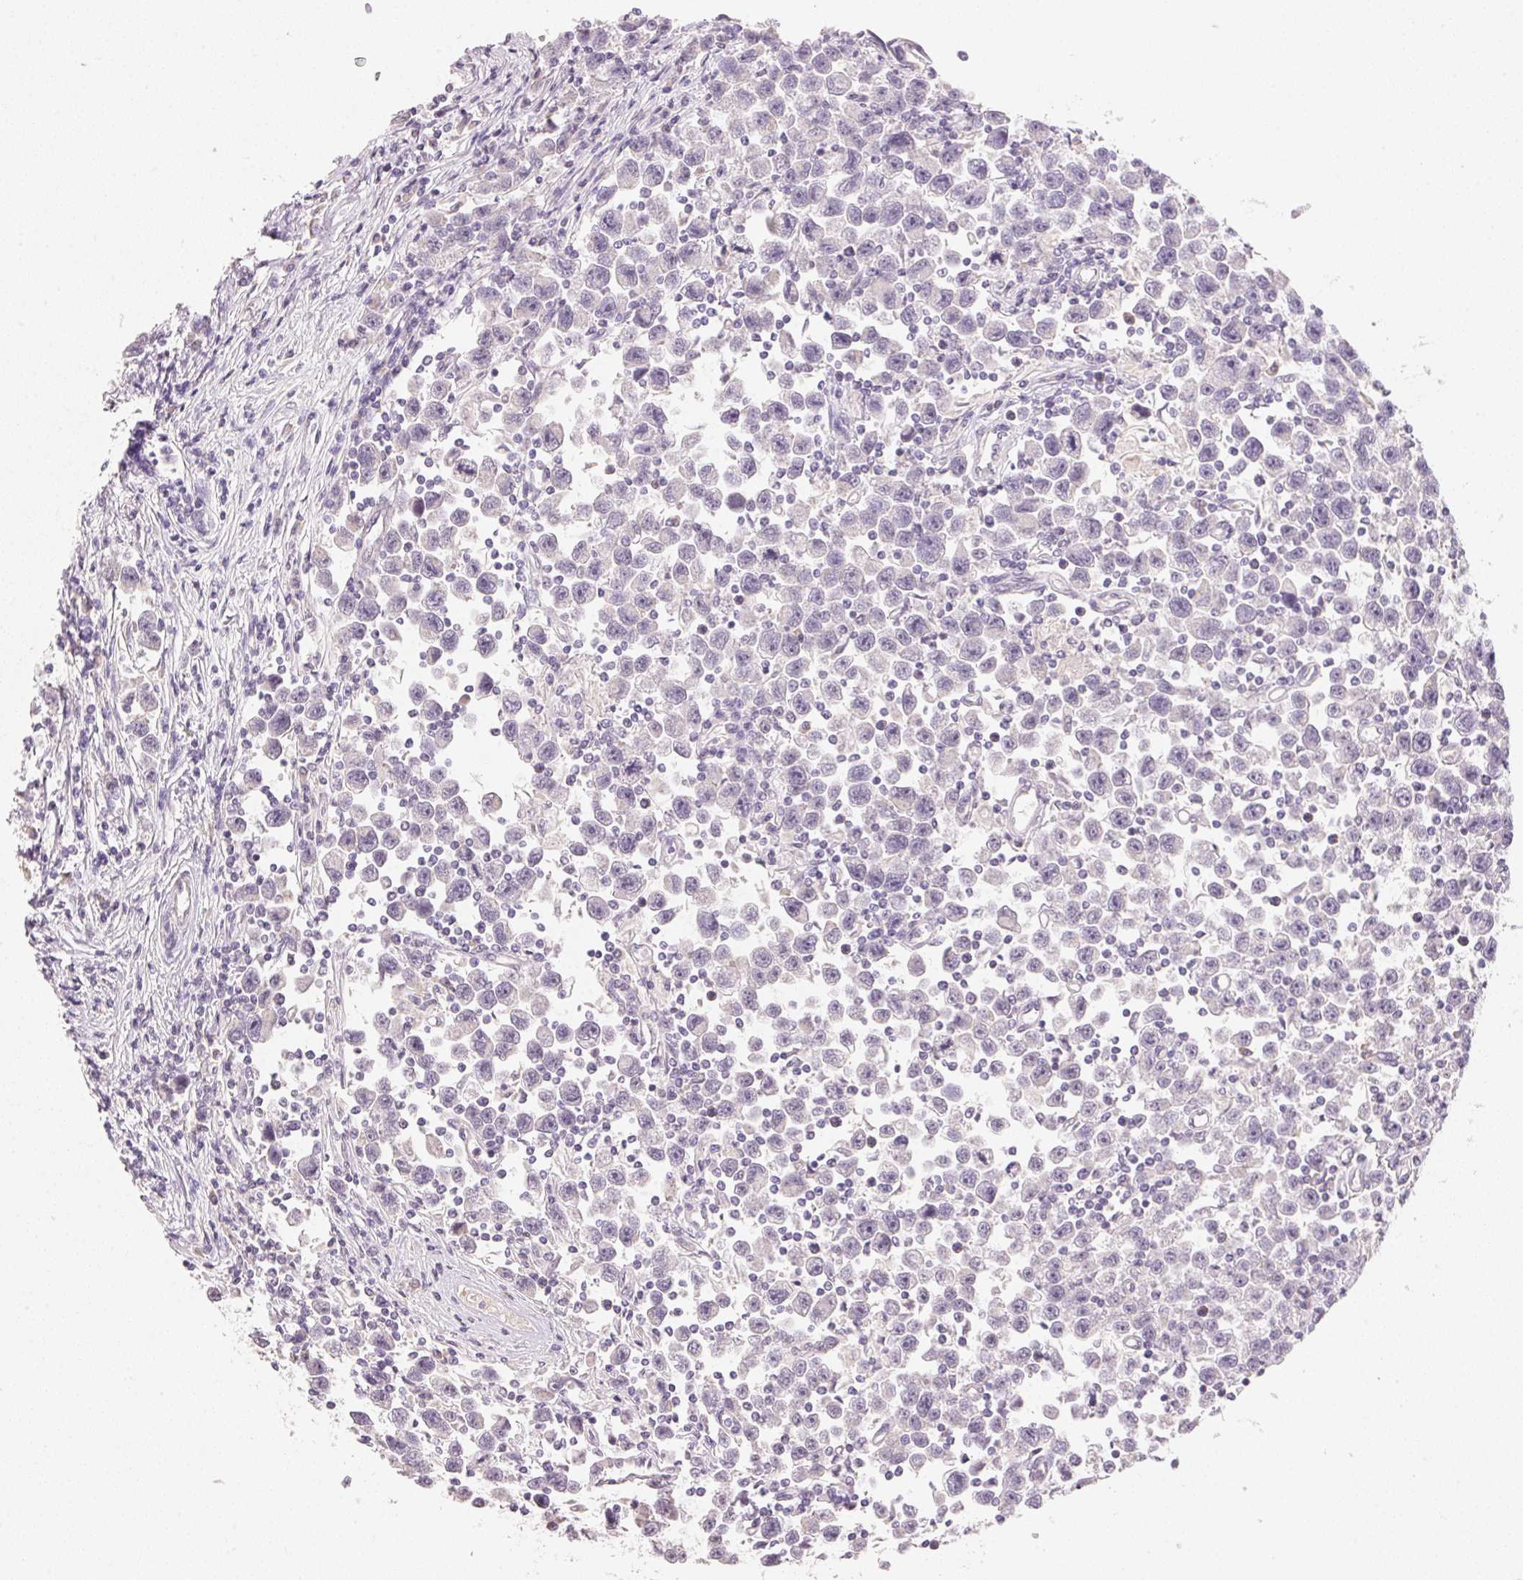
{"staining": {"intensity": "negative", "quantity": "none", "location": "none"}, "tissue": "testis cancer", "cell_type": "Tumor cells", "image_type": "cancer", "snomed": [{"axis": "morphology", "description": "Seminoma, NOS"}, {"axis": "topography", "description": "Testis"}], "caption": "Tumor cells are negative for protein expression in human testis cancer.", "gene": "DHCR24", "patient": {"sex": "male", "age": 31}}